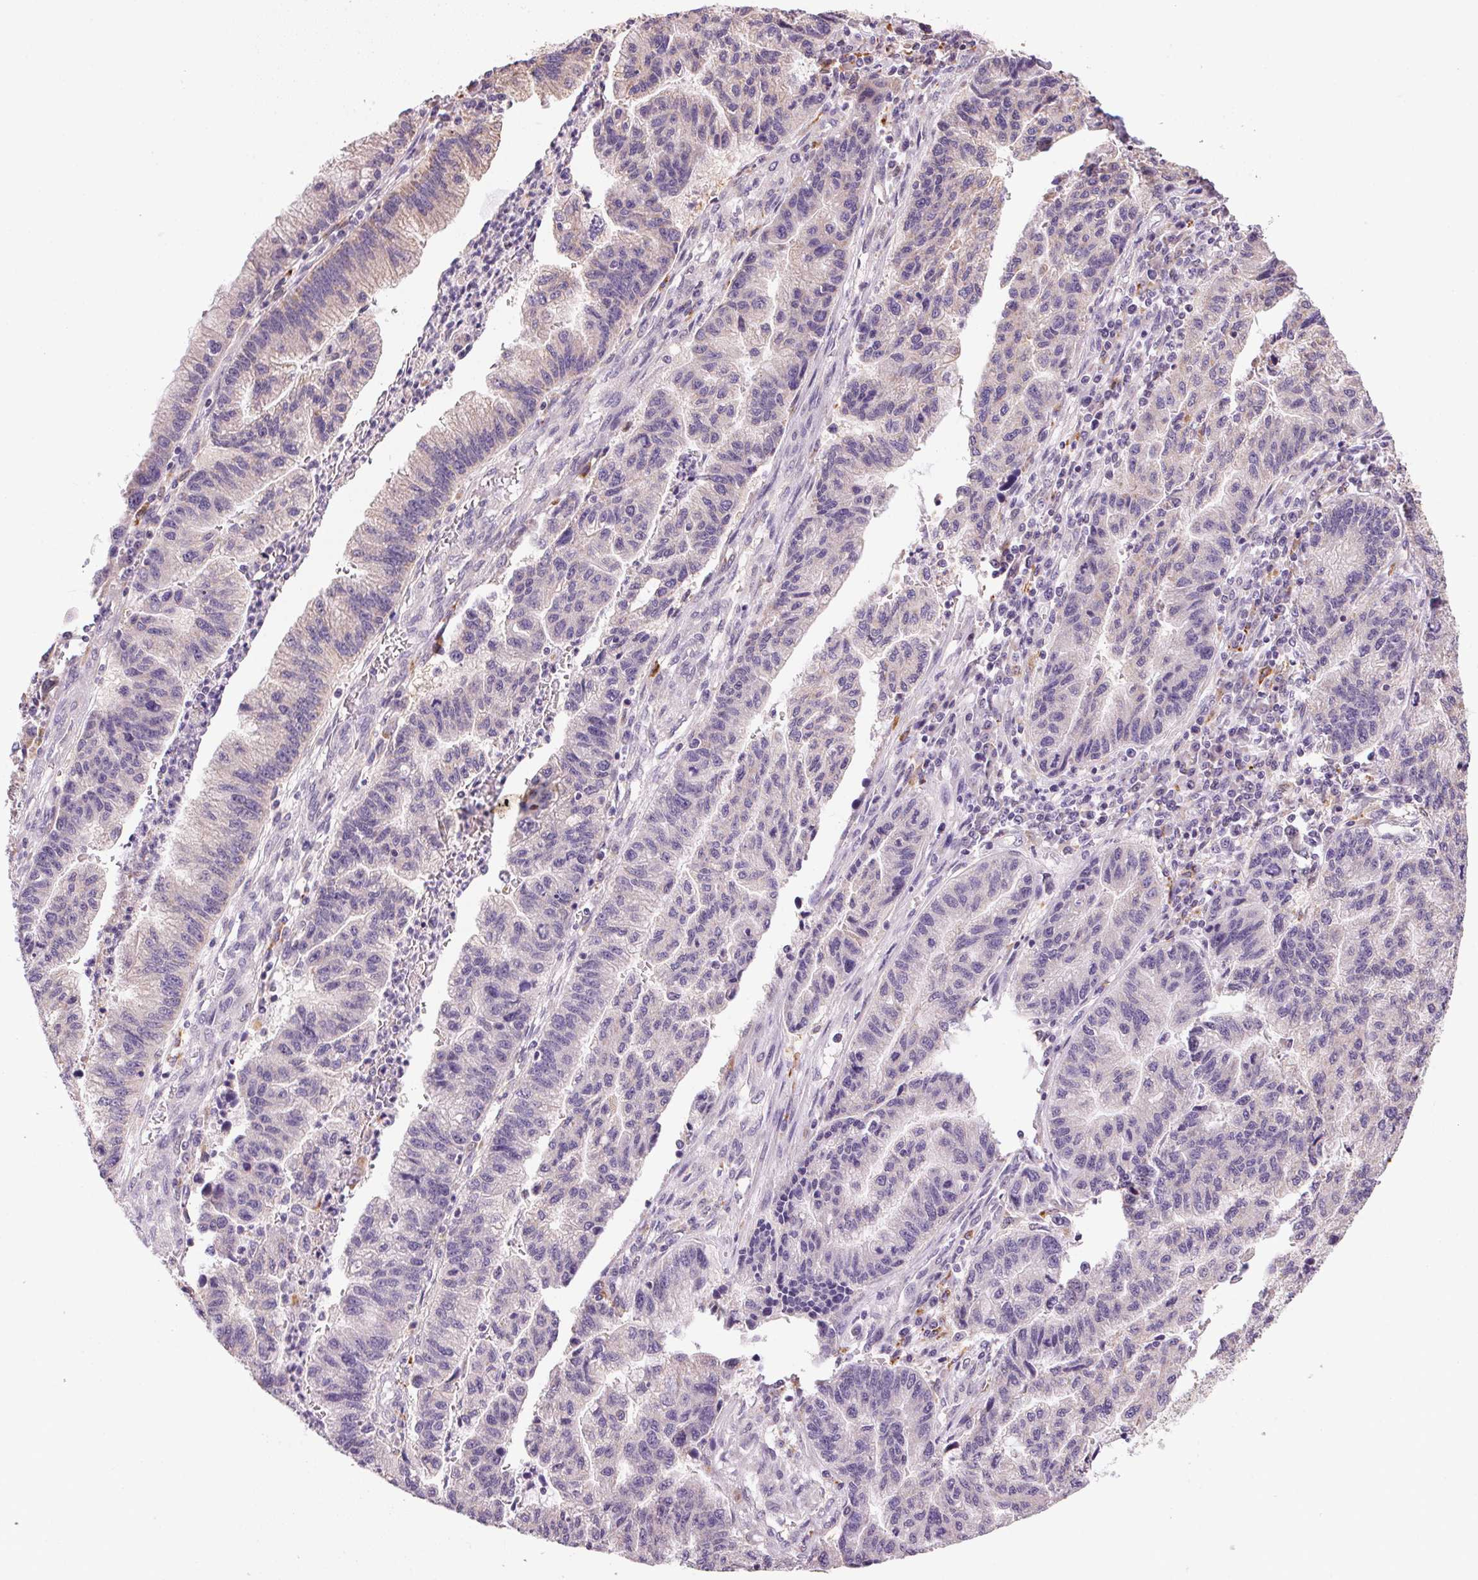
{"staining": {"intensity": "negative", "quantity": "none", "location": "none"}, "tissue": "stomach cancer", "cell_type": "Tumor cells", "image_type": "cancer", "snomed": [{"axis": "morphology", "description": "Adenocarcinoma, NOS"}, {"axis": "topography", "description": "Stomach"}], "caption": "The micrograph shows no staining of tumor cells in stomach cancer (adenocarcinoma).", "gene": "ADH5", "patient": {"sex": "male", "age": 83}}